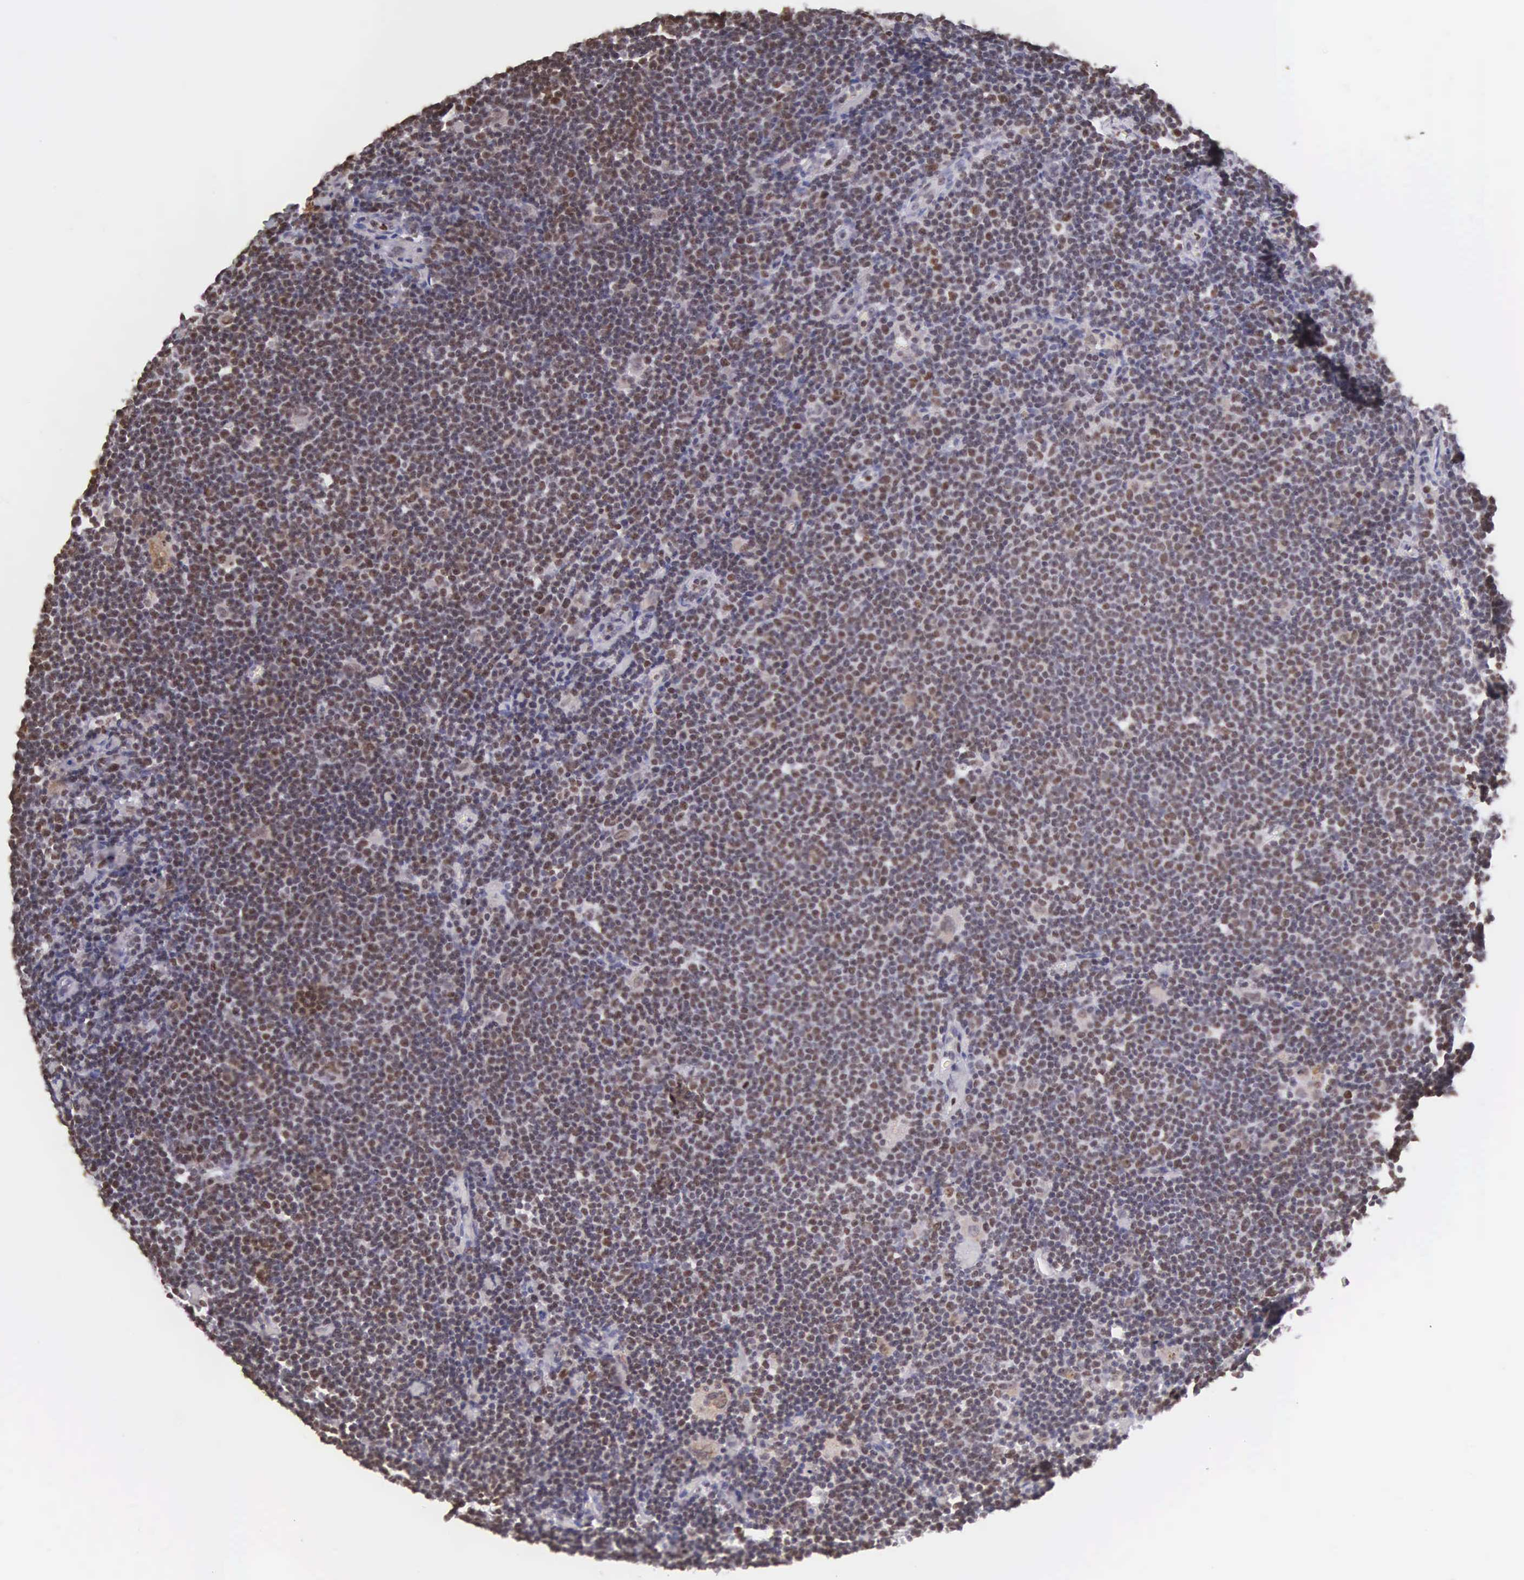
{"staining": {"intensity": "moderate", "quantity": "25%-75%", "location": "nuclear"}, "tissue": "lymphoma", "cell_type": "Tumor cells", "image_type": "cancer", "snomed": [{"axis": "morphology", "description": "Malignant lymphoma, non-Hodgkin's type, Low grade"}, {"axis": "topography", "description": "Lymph node"}], "caption": "A brown stain labels moderate nuclear expression of a protein in low-grade malignant lymphoma, non-Hodgkin's type tumor cells.", "gene": "VRK1", "patient": {"sex": "male", "age": 65}}